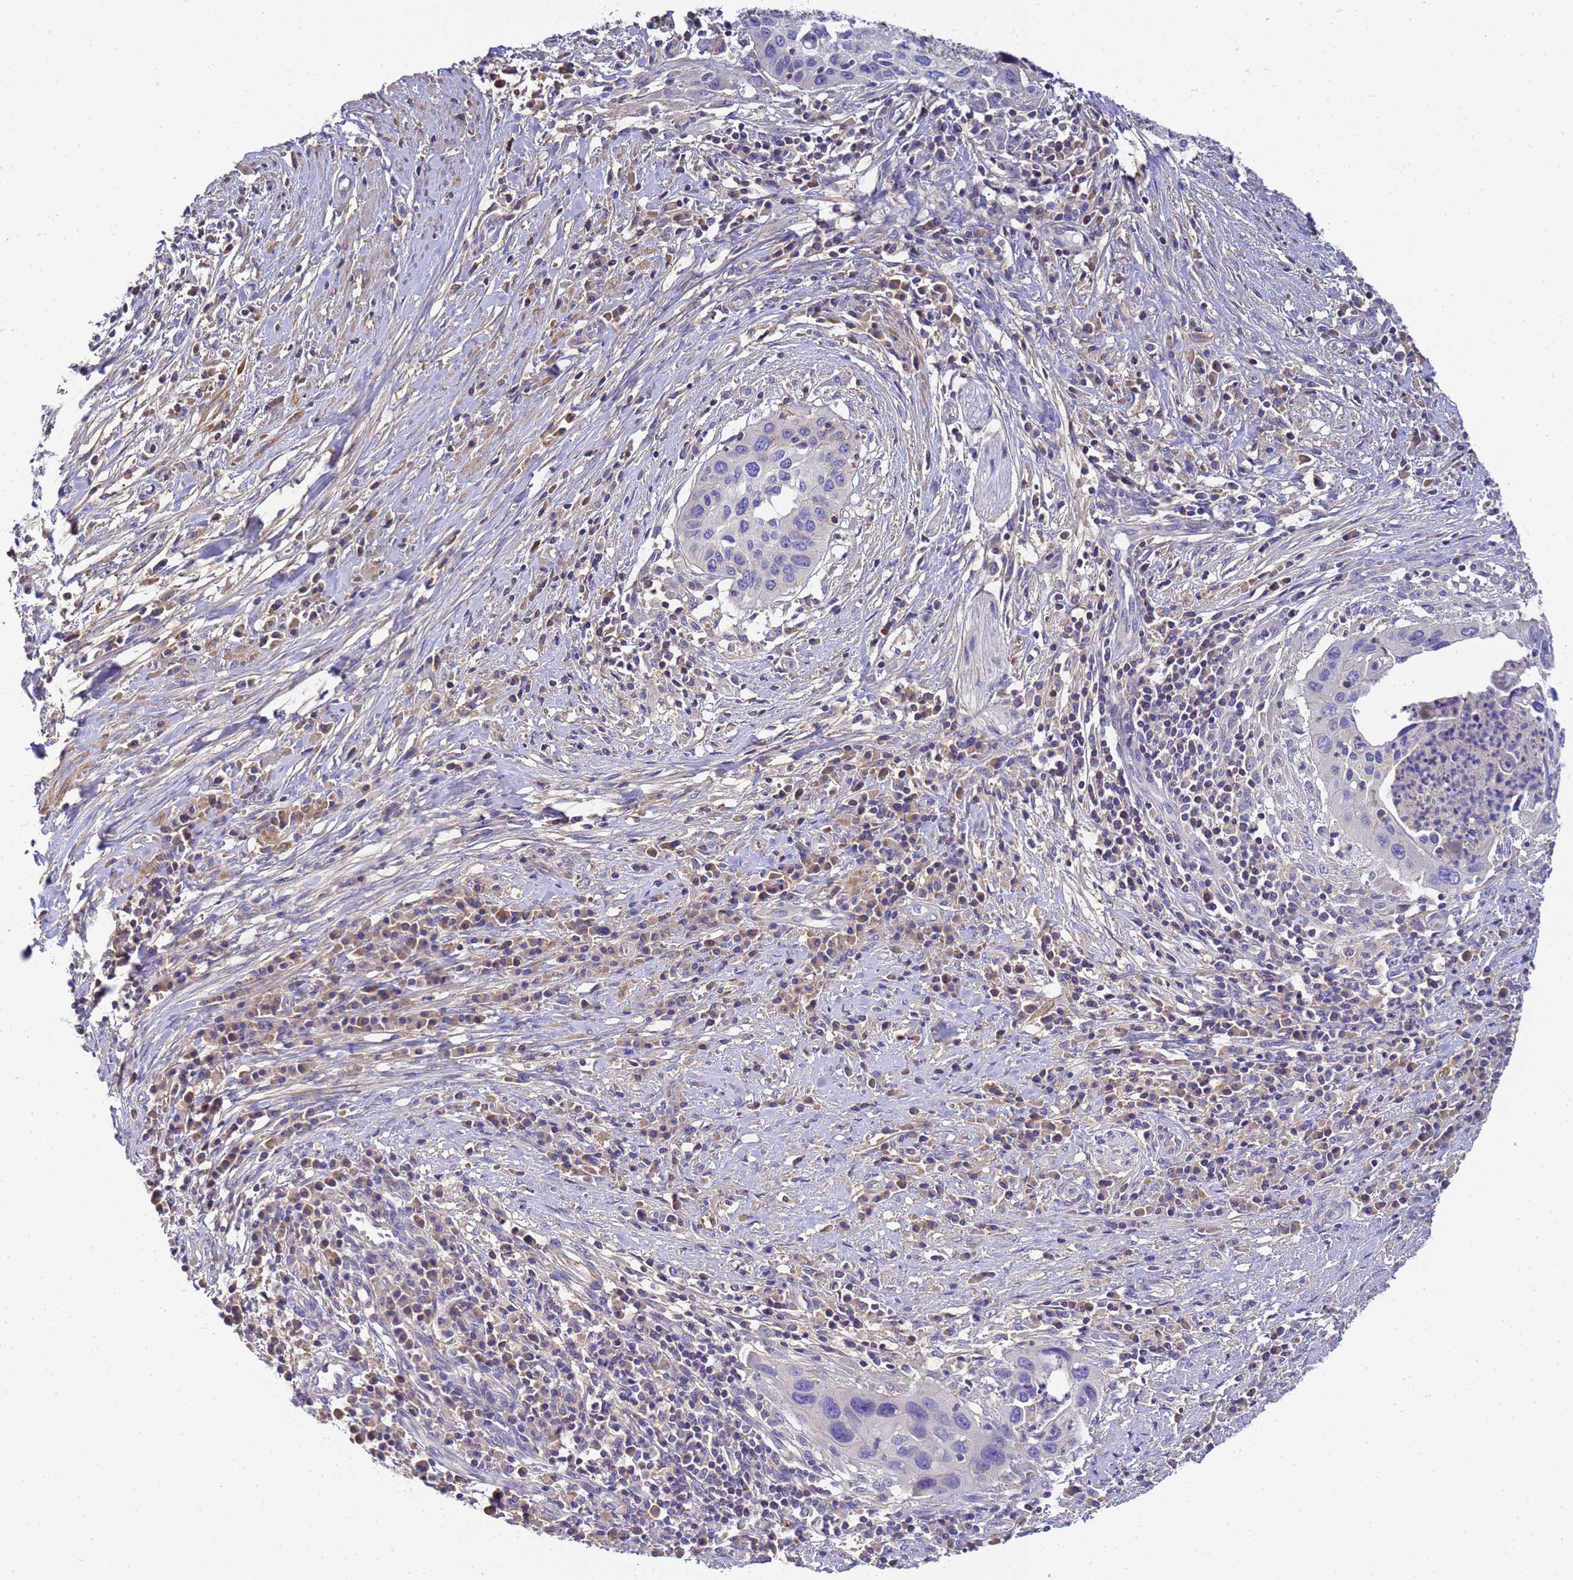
{"staining": {"intensity": "negative", "quantity": "none", "location": "none"}, "tissue": "cervical cancer", "cell_type": "Tumor cells", "image_type": "cancer", "snomed": [{"axis": "morphology", "description": "Squamous cell carcinoma, NOS"}, {"axis": "topography", "description": "Cervix"}], "caption": "The photomicrograph demonstrates no staining of tumor cells in cervical cancer.", "gene": "TBCD", "patient": {"sex": "female", "age": 38}}